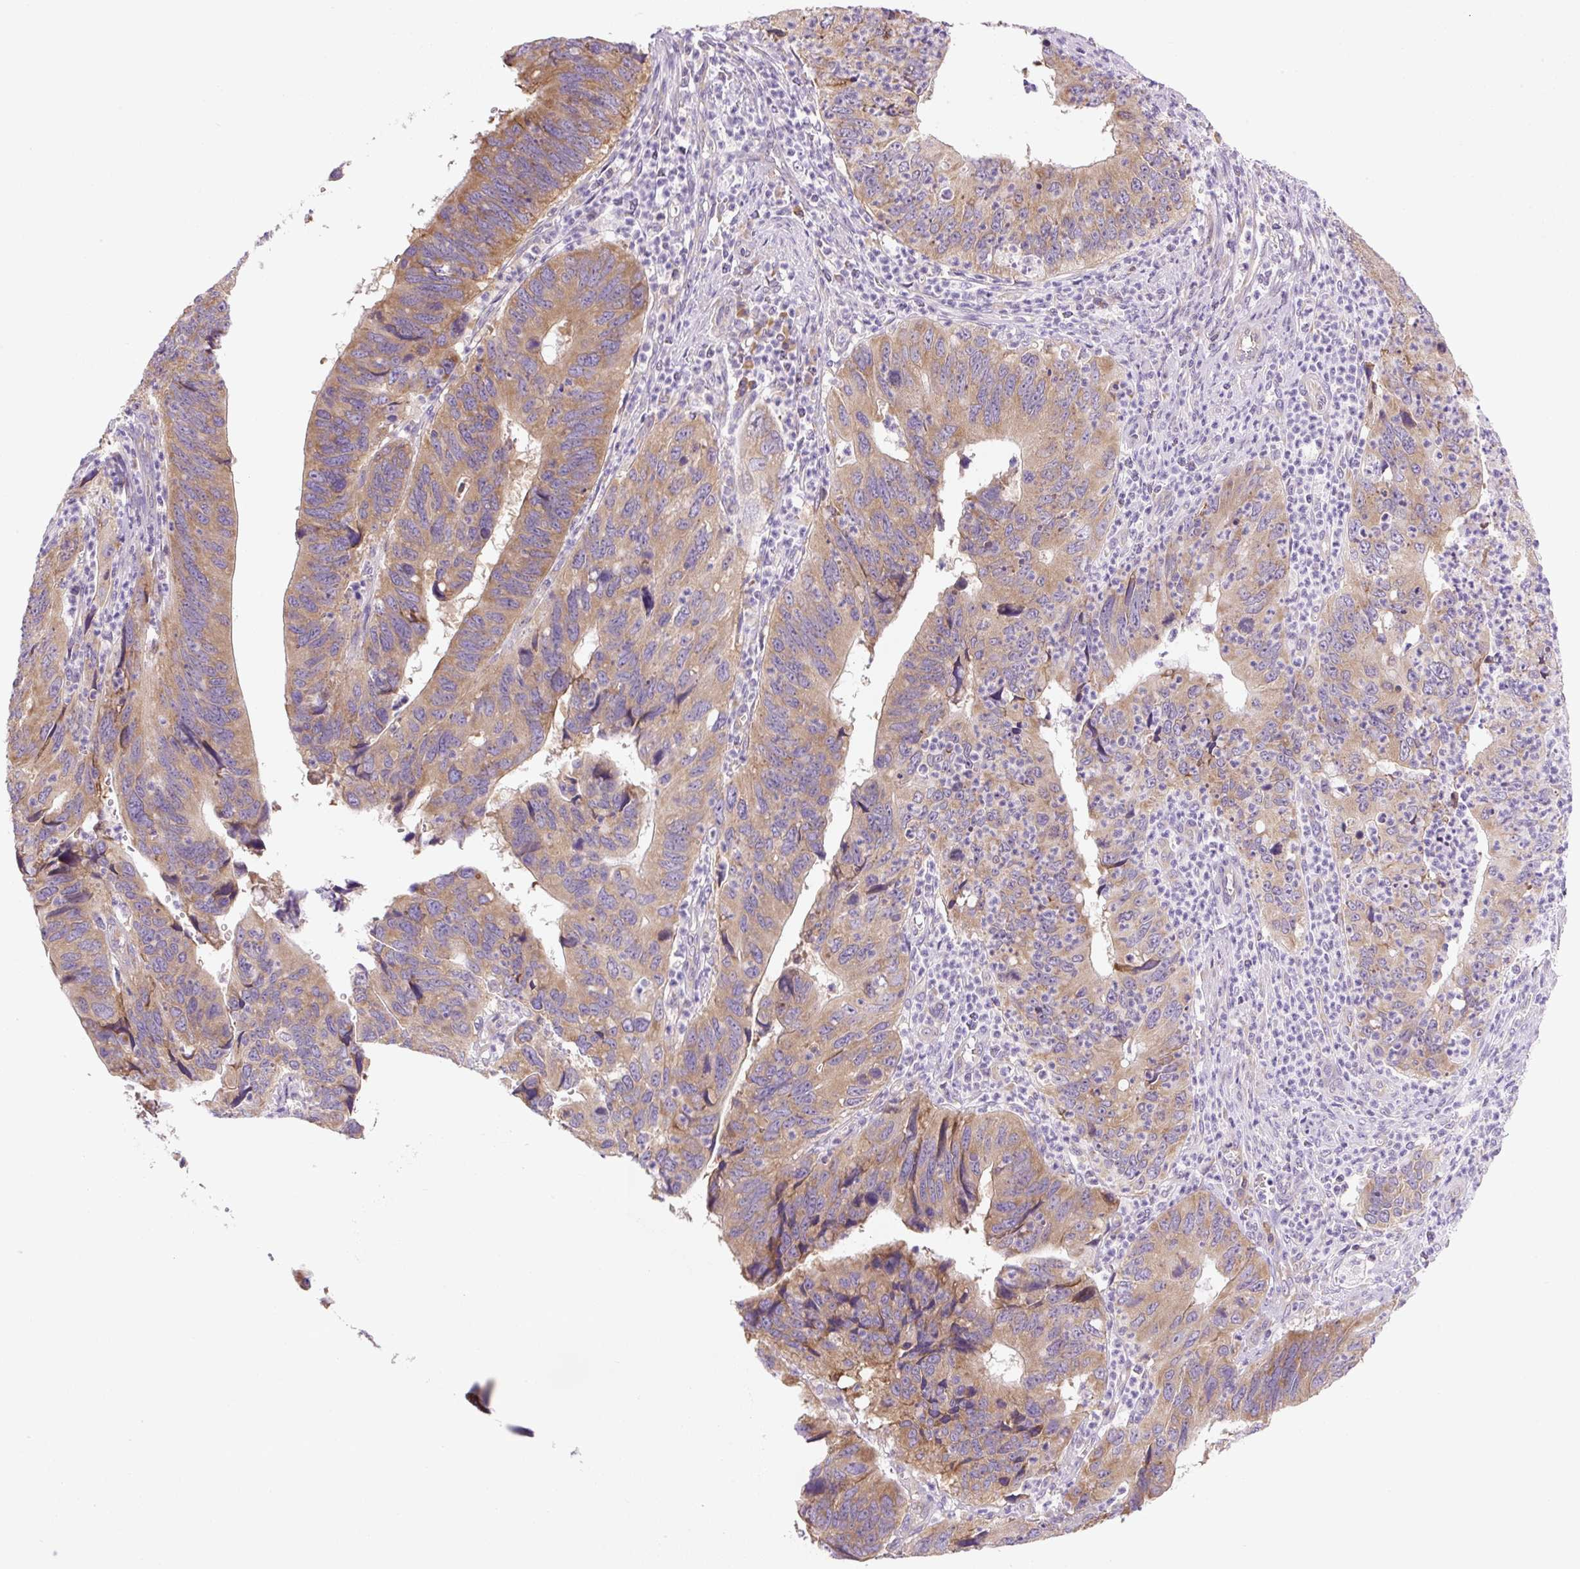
{"staining": {"intensity": "moderate", "quantity": ">75%", "location": "cytoplasmic/membranous"}, "tissue": "stomach cancer", "cell_type": "Tumor cells", "image_type": "cancer", "snomed": [{"axis": "morphology", "description": "Adenocarcinoma, NOS"}, {"axis": "topography", "description": "Stomach"}], "caption": "Moderate cytoplasmic/membranous positivity for a protein is present in about >75% of tumor cells of stomach cancer (adenocarcinoma) using IHC.", "gene": "RPL18A", "patient": {"sex": "male", "age": 59}}